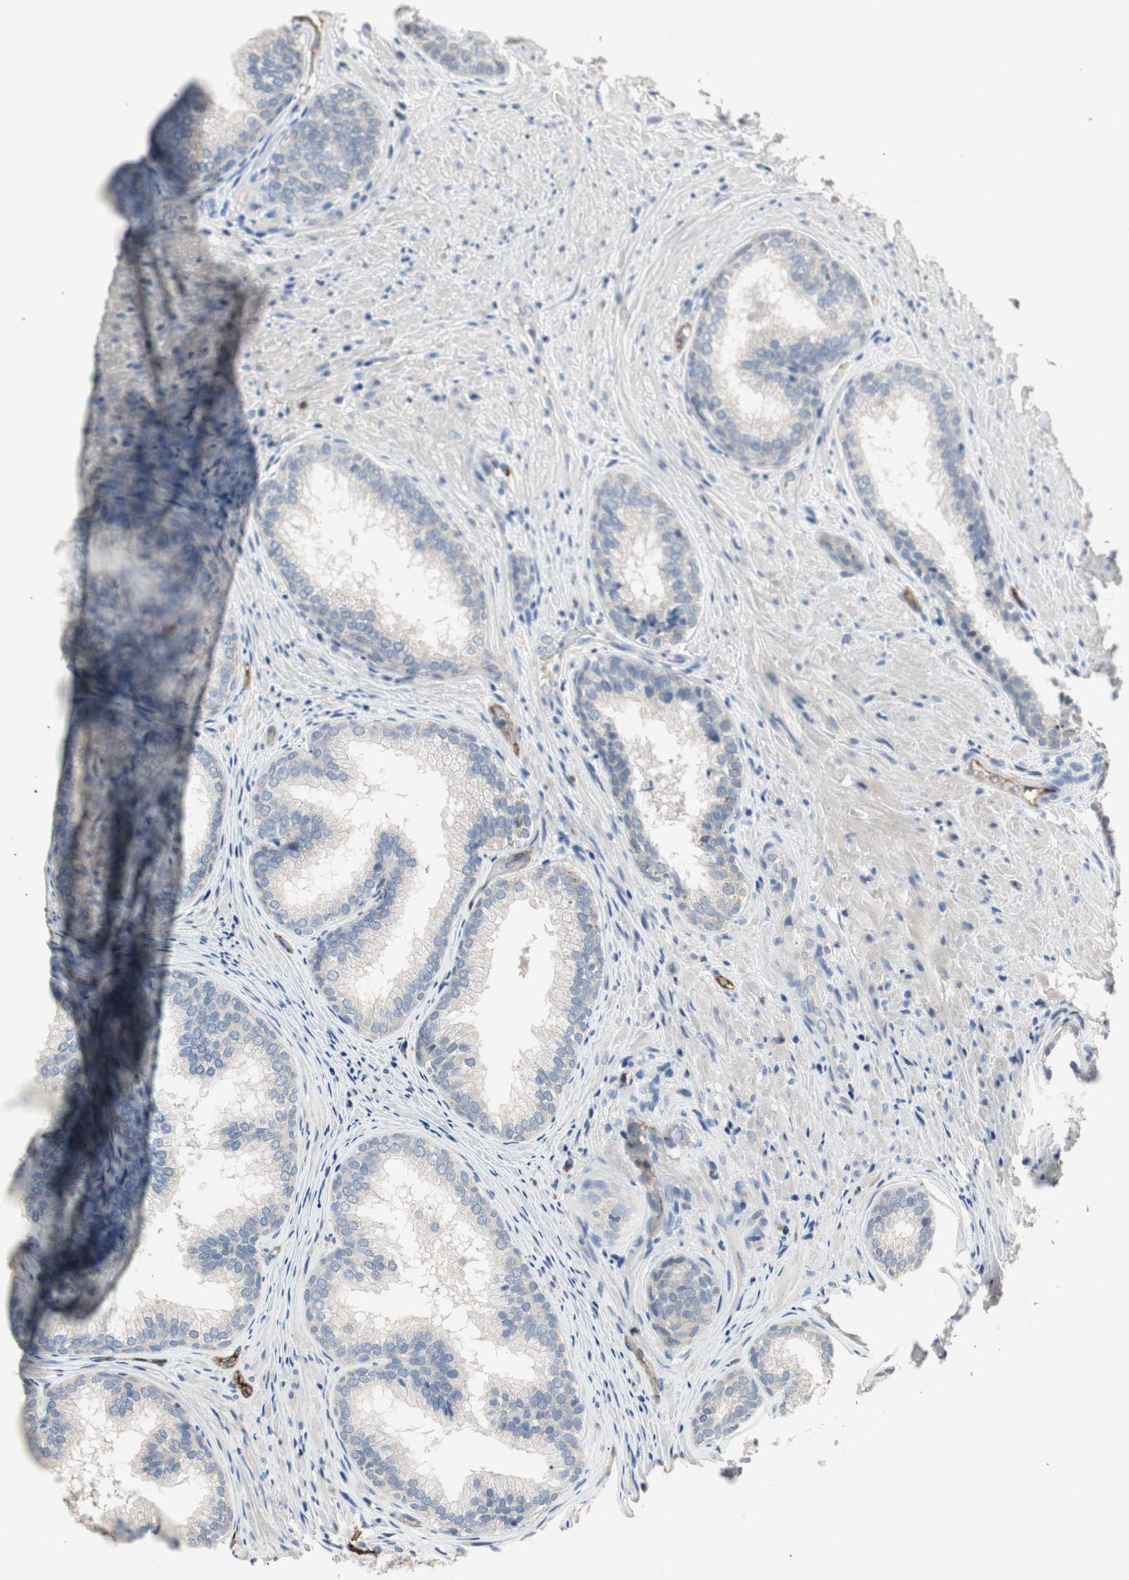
{"staining": {"intensity": "moderate", "quantity": "<25%", "location": "cytoplasmic/membranous"}, "tissue": "prostate", "cell_type": "Glandular cells", "image_type": "normal", "snomed": [{"axis": "morphology", "description": "Normal tissue, NOS"}, {"axis": "topography", "description": "Prostate"}], "caption": "Human prostate stained with a brown dye exhibits moderate cytoplasmic/membranous positive expression in about <25% of glandular cells.", "gene": "ALPL", "patient": {"sex": "male", "age": 76}}